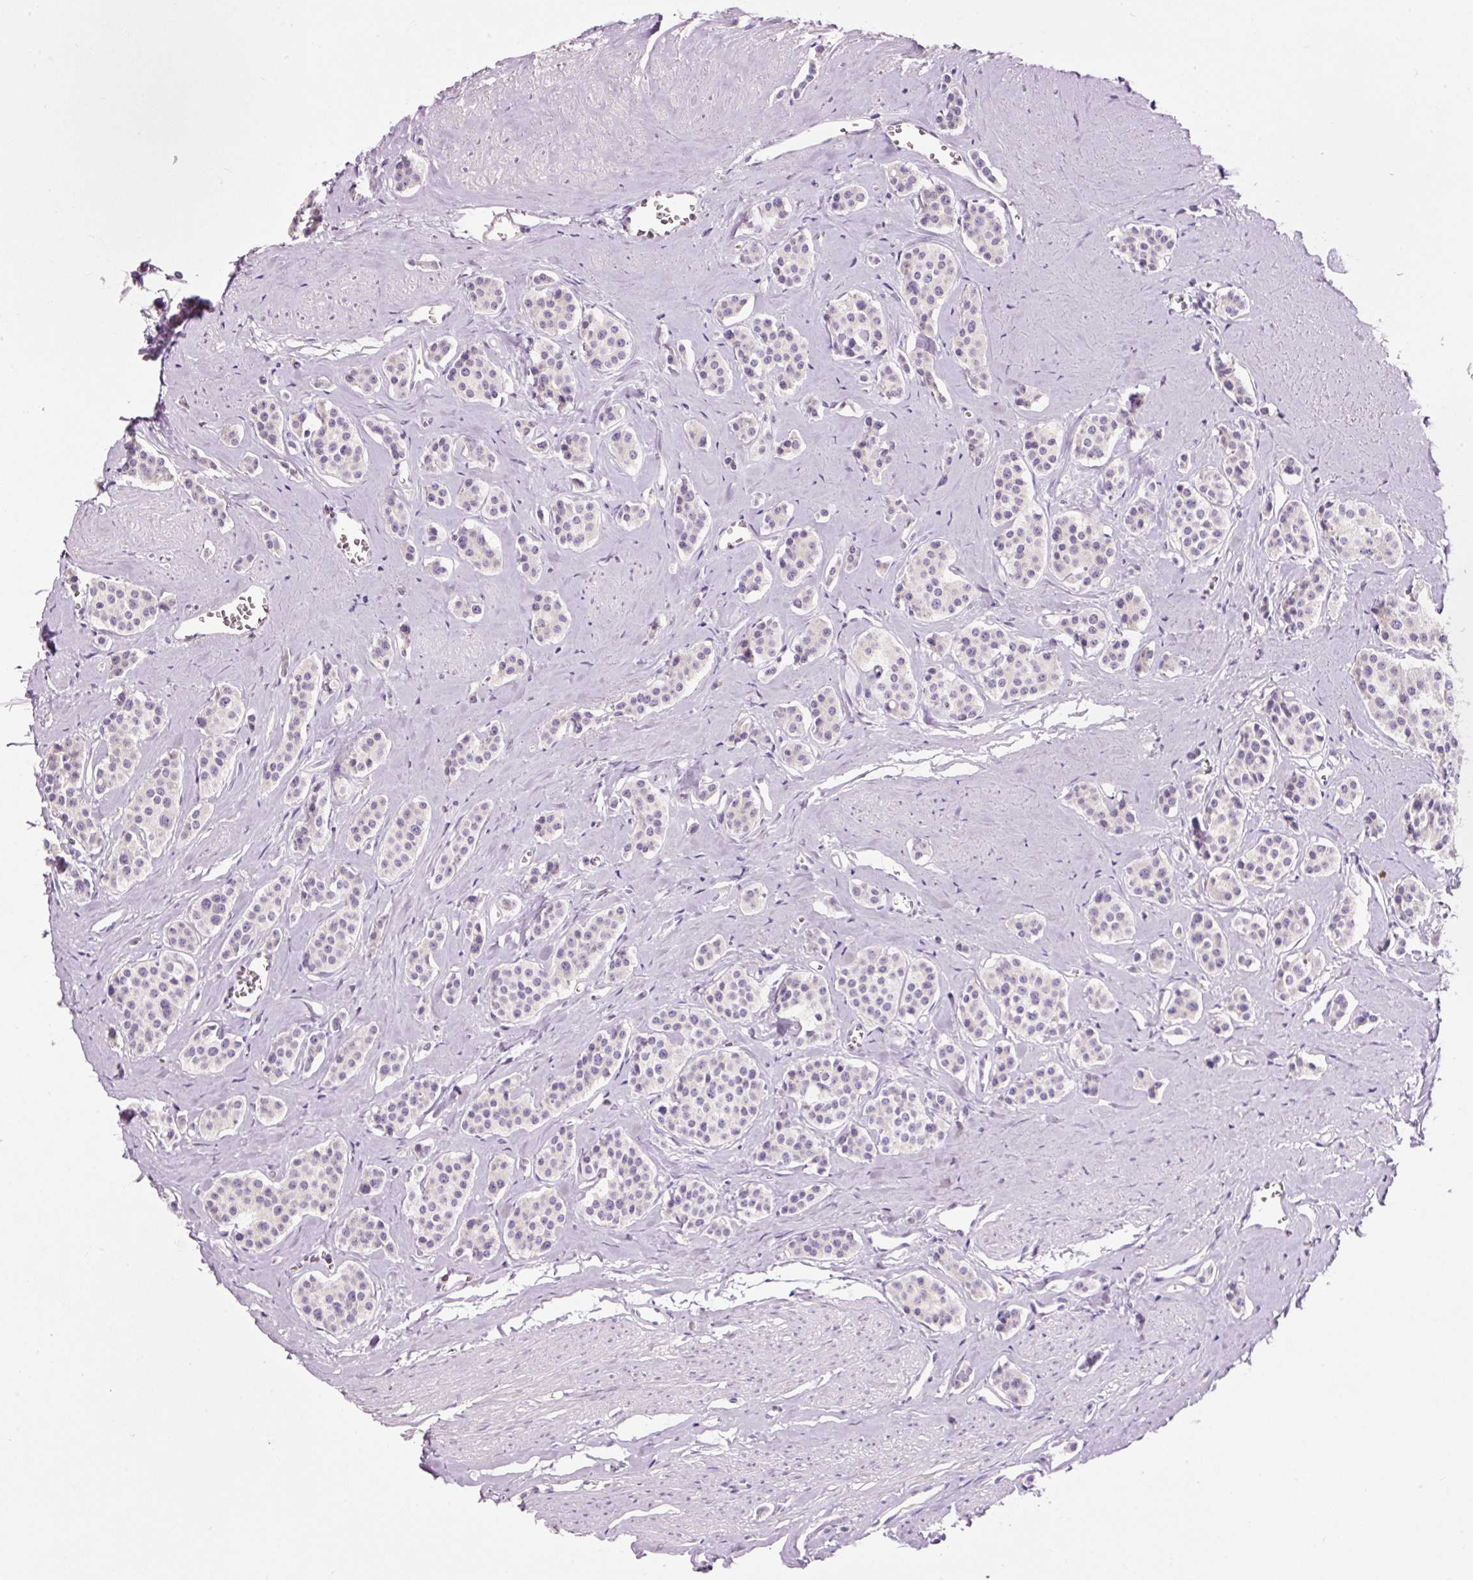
{"staining": {"intensity": "negative", "quantity": "none", "location": "none"}, "tissue": "carcinoid", "cell_type": "Tumor cells", "image_type": "cancer", "snomed": [{"axis": "morphology", "description": "Carcinoid, malignant, NOS"}, {"axis": "topography", "description": "Small intestine"}], "caption": "Carcinoid (malignant) stained for a protein using immunohistochemistry (IHC) exhibits no positivity tumor cells.", "gene": "DHRS11", "patient": {"sex": "male", "age": 60}}